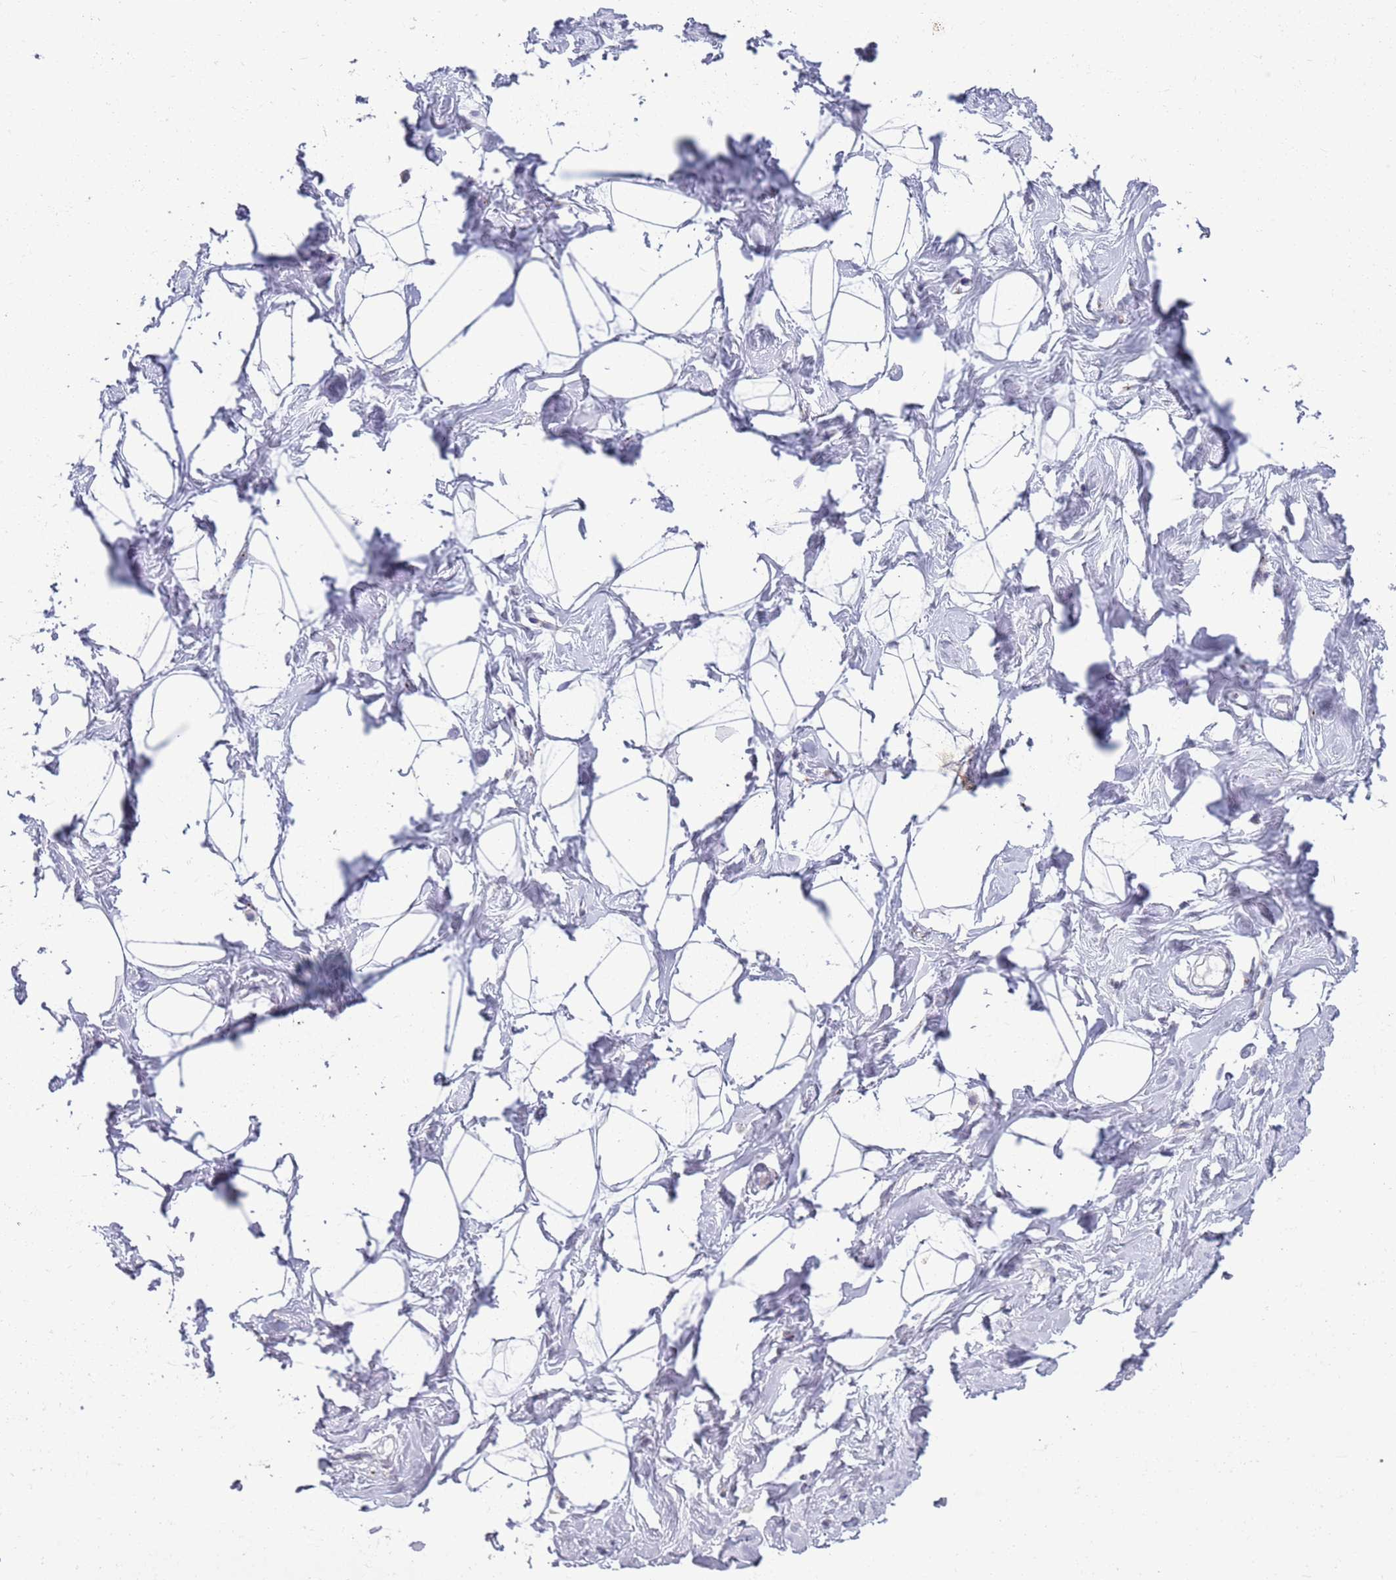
{"staining": {"intensity": "negative", "quantity": "none", "location": "none"}, "tissue": "breast", "cell_type": "Adipocytes", "image_type": "normal", "snomed": [{"axis": "morphology", "description": "Normal tissue, NOS"}, {"axis": "morphology", "description": "Adenoma, NOS"}, {"axis": "topography", "description": "Breast"}], "caption": "Breast stained for a protein using immunohistochemistry (IHC) reveals no expression adipocytes.", "gene": "ACSBG1", "patient": {"sex": "female", "age": 23}}